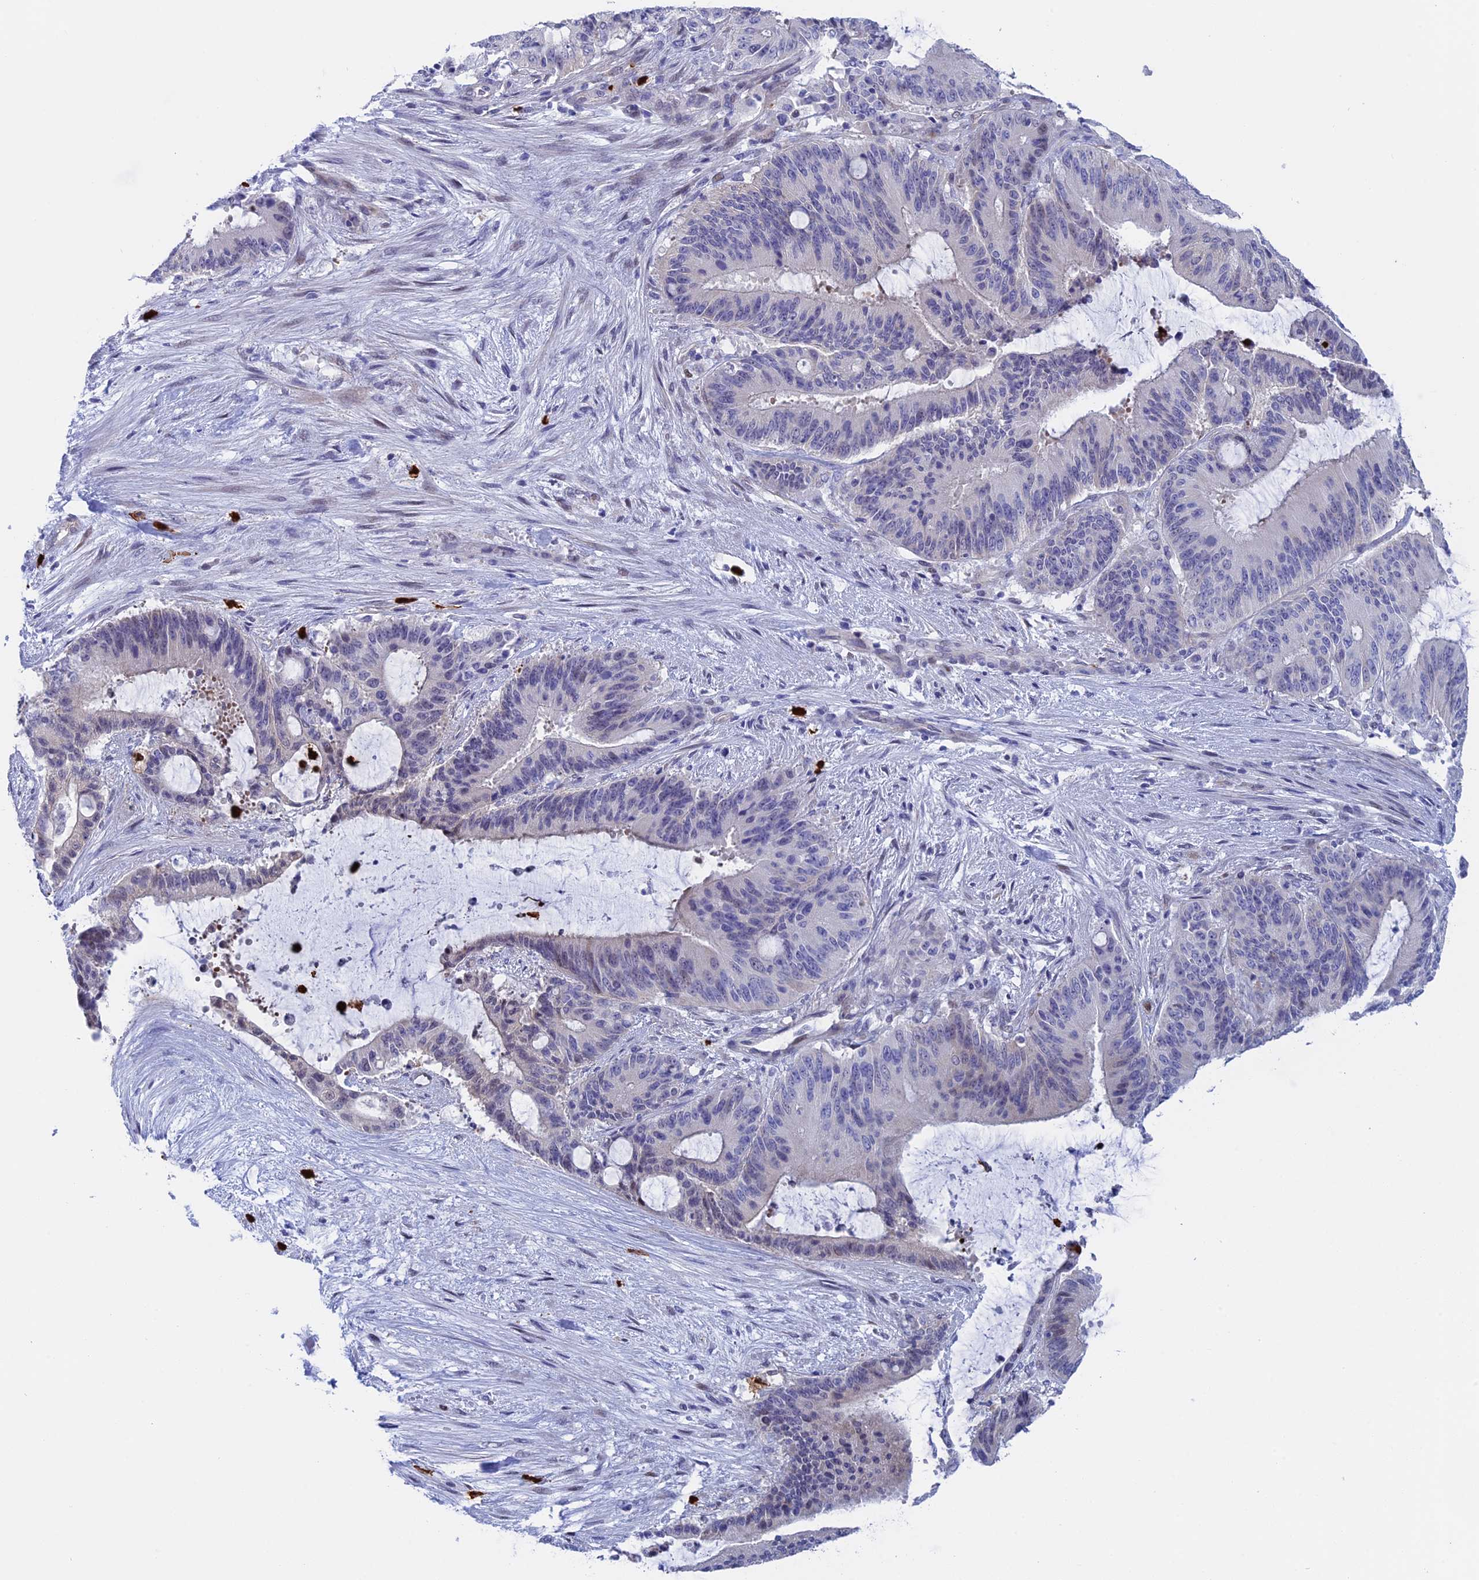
{"staining": {"intensity": "negative", "quantity": "none", "location": "none"}, "tissue": "liver cancer", "cell_type": "Tumor cells", "image_type": "cancer", "snomed": [{"axis": "morphology", "description": "Normal tissue, NOS"}, {"axis": "morphology", "description": "Cholangiocarcinoma"}, {"axis": "topography", "description": "Liver"}, {"axis": "topography", "description": "Peripheral nerve tissue"}], "caption": "The IHC micrograph has no significant expression in tumor cells of cholangiocarcinoma (liver) tissue.", "gene": "SLC26A1", "patient": {"sex": "female", "age": 73}}